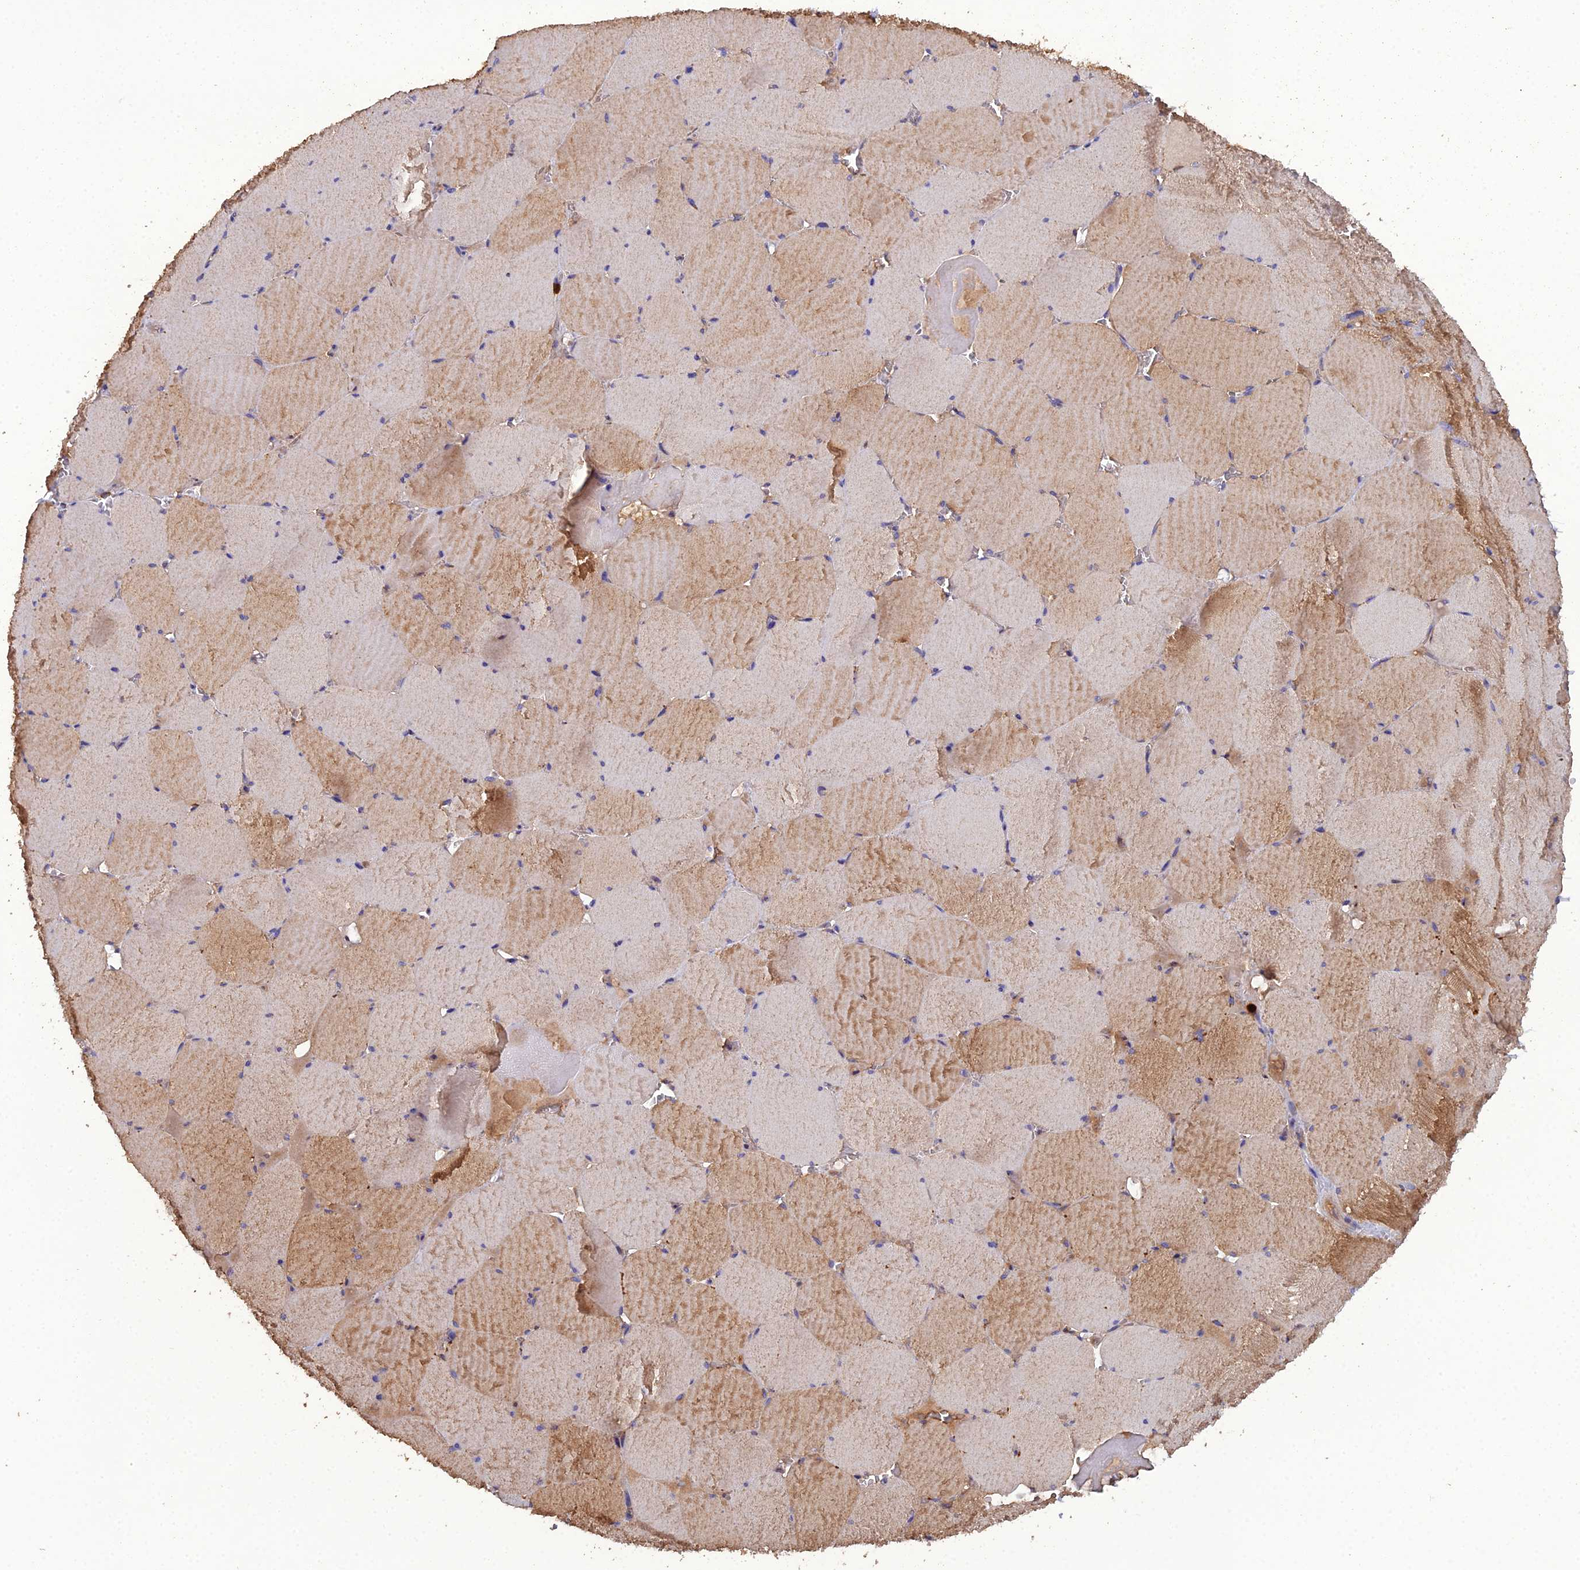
{"staining": {"intensity": "moderate", "quantity": "25%-75%", "location": "cytoplasmic/membranous"}, "tissue": "skeletal muscle", "cell_type": "Myocytes", "image_type": "normal", "snomed": [{"axis": "morphology", "description": "Normal tissue, NOS"}, {"axis": "topography", "description": "Skeletal muscle"}, {"axis": "topography", "description": "Head-Neck"}], "caption": "Myocytes show medium levels of moderate cytoplasmic/membranous staining in about 25%-75% of cells in normal human skeletal muscle.", "gene": "TMEM258", "patient": {"sex": "male", "age": 66}}